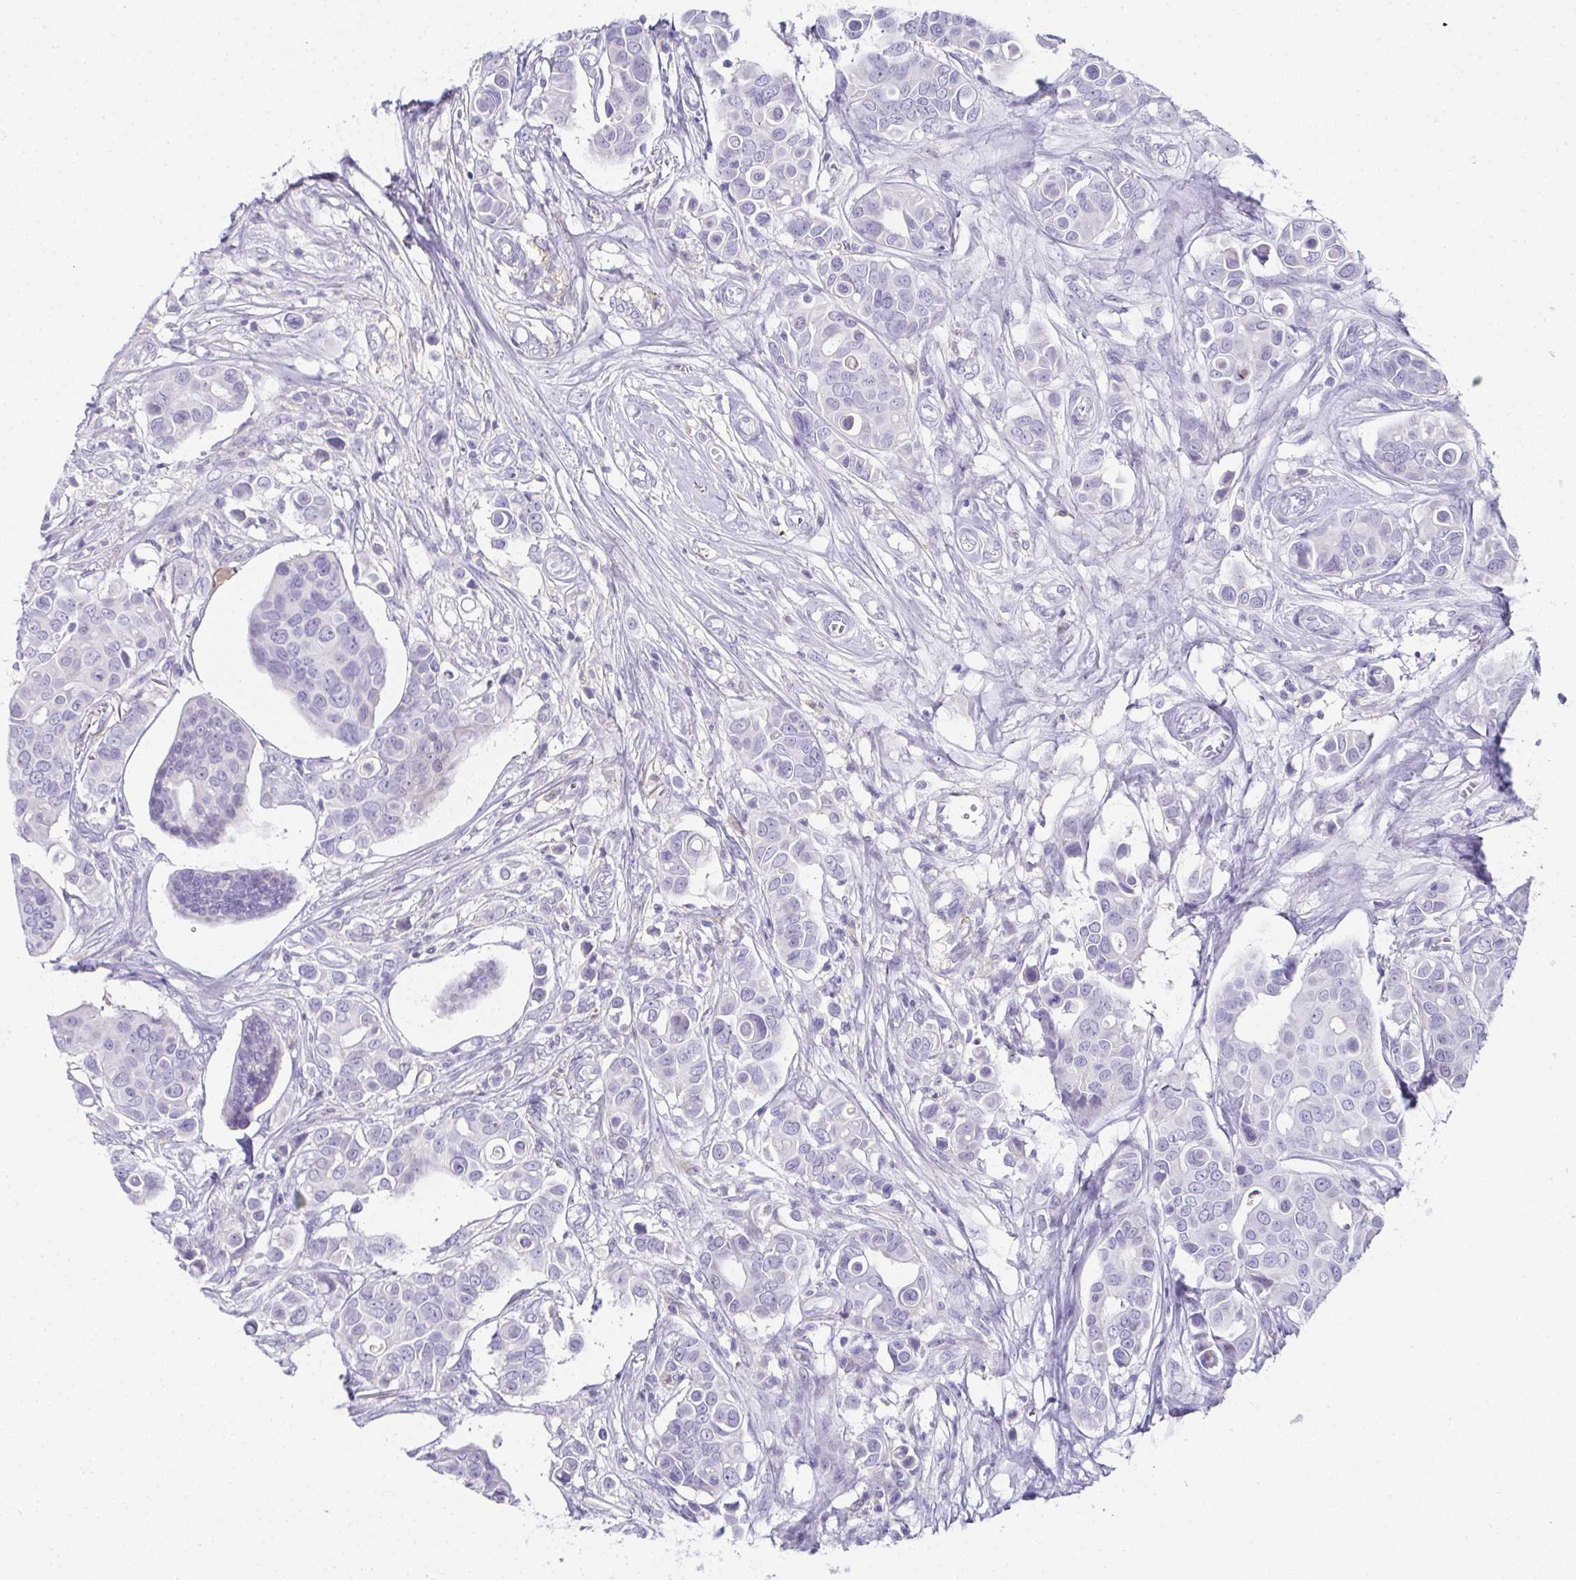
{"staining": {"intensity": "negative", "quantity": "none", "location": "none"}, "tissue": "breast cancer", "cell_type": "Tumor cells", "image_type": "cancer", "snomed": [{"axis": "morphology", "description": "Normal tissue, NOS"}, {"axis": "morphology", "description": "Duct carcinoma"}, {"axis": "topography", "description": "Skin"}, {"axis": "topography", "description": "Breast"}], "caption": "Human breast infiltrating ductal carcinoma stained for a protein using immunohistochemistry shows no expression in tumor cells.", "gene": "RBP1", "patient": {"sex": "female", "age": 54}}